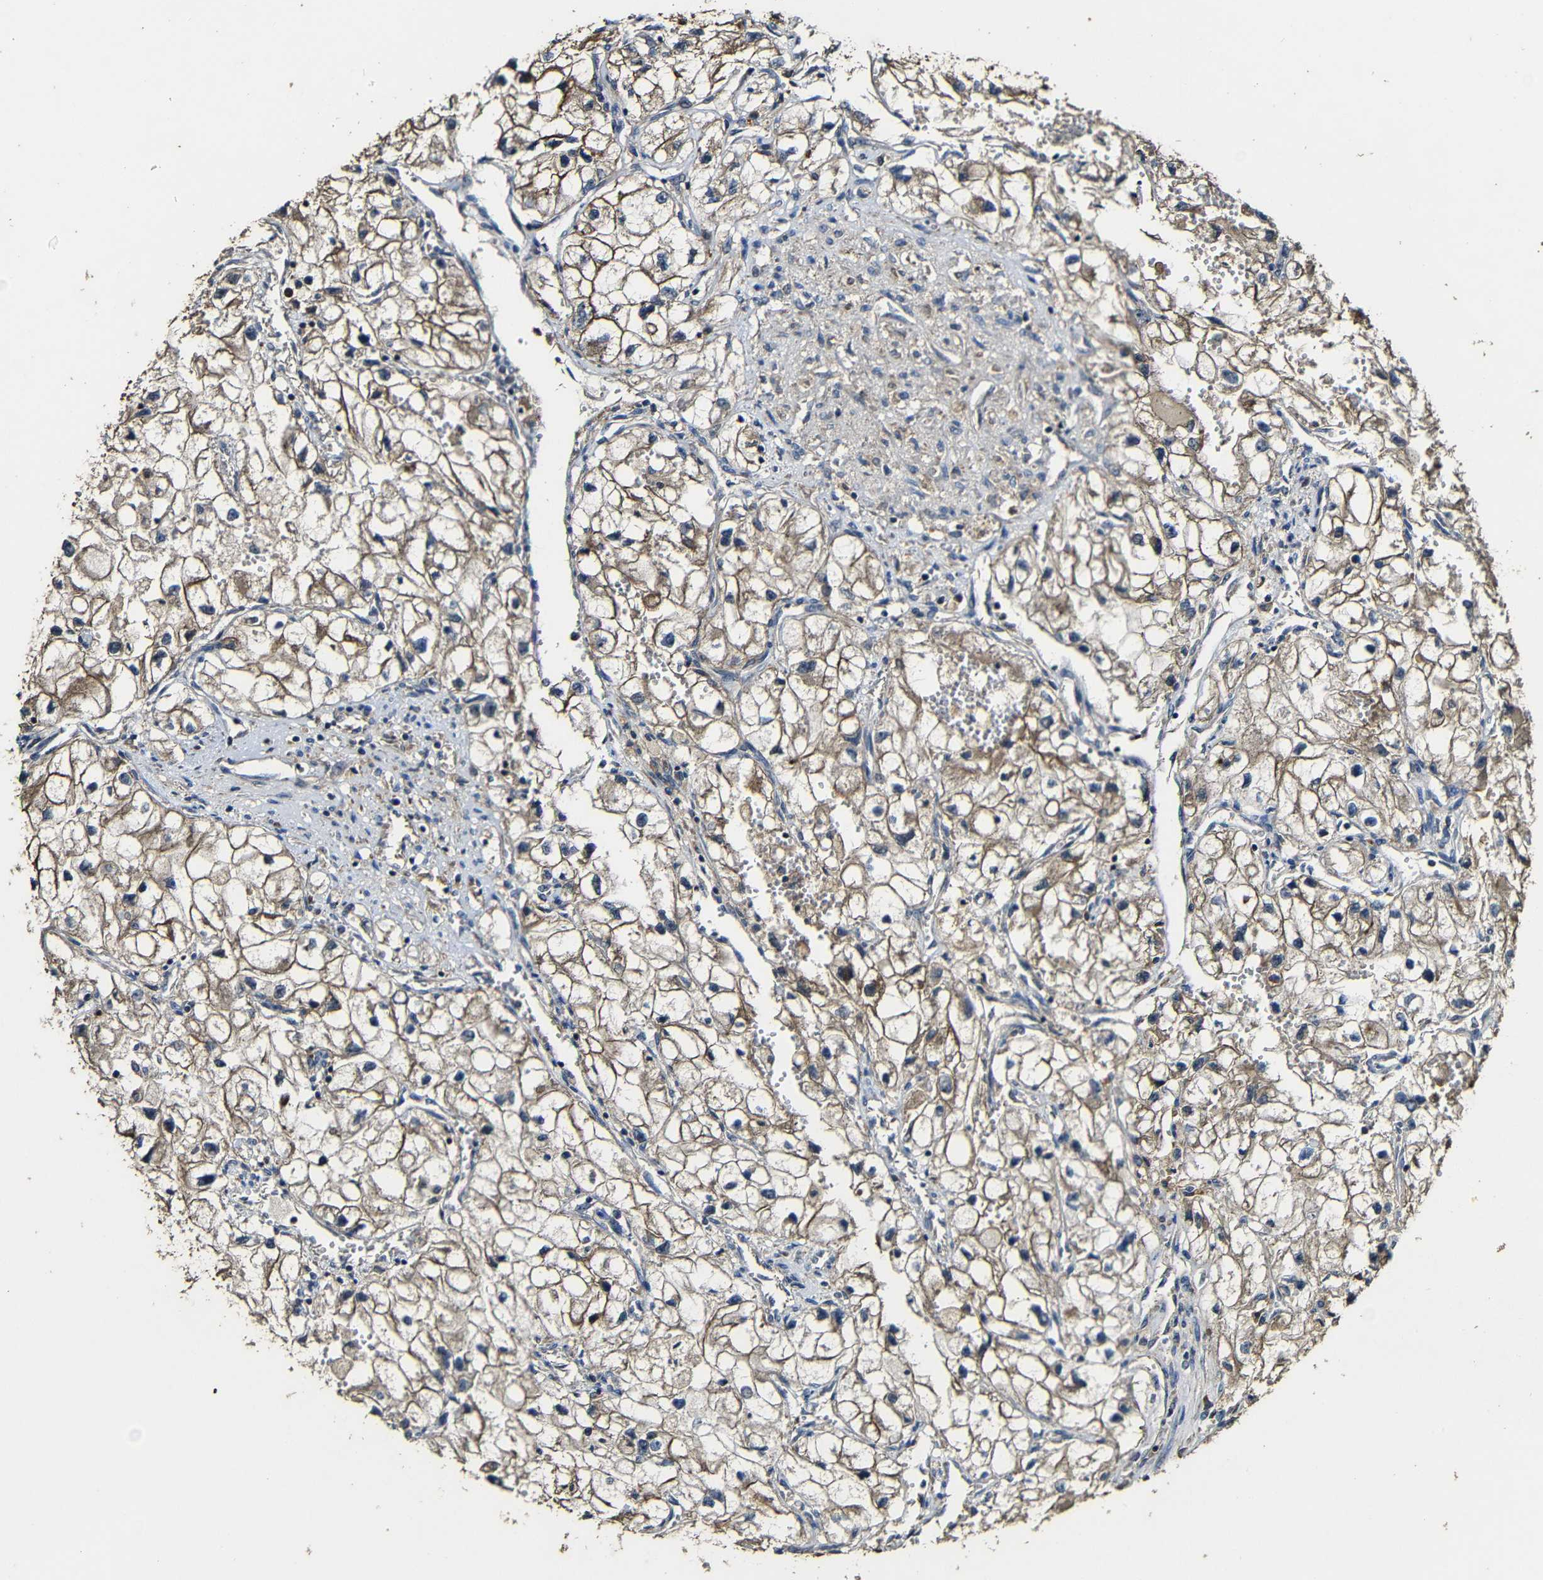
{"staining": {"intensity": "moderate", "quantity": ">75%", "location": "cytoplasmic/membranous"}, "tissue": "renal cancer", "cell_type": "Tumor cells", "image_type": "cancer", "snomed": [{"axis": "morphology", "description": "Adenocarcinoma, NOS"}, {"axis": "topography", "description": "Kidney"}], "caption": "Brown immunohistochemical staining in human renal cancer (adenocarcinoma) shows moderate cytoplasmic/membranous expression in about >75% of tumor cells. The staining was performed using DAB, with brown indicating positive protein expression. Nuclei are stained blue with hematoxylin.", "gene": "CASP8", "patient": {"sex": "female", "age": 70}}